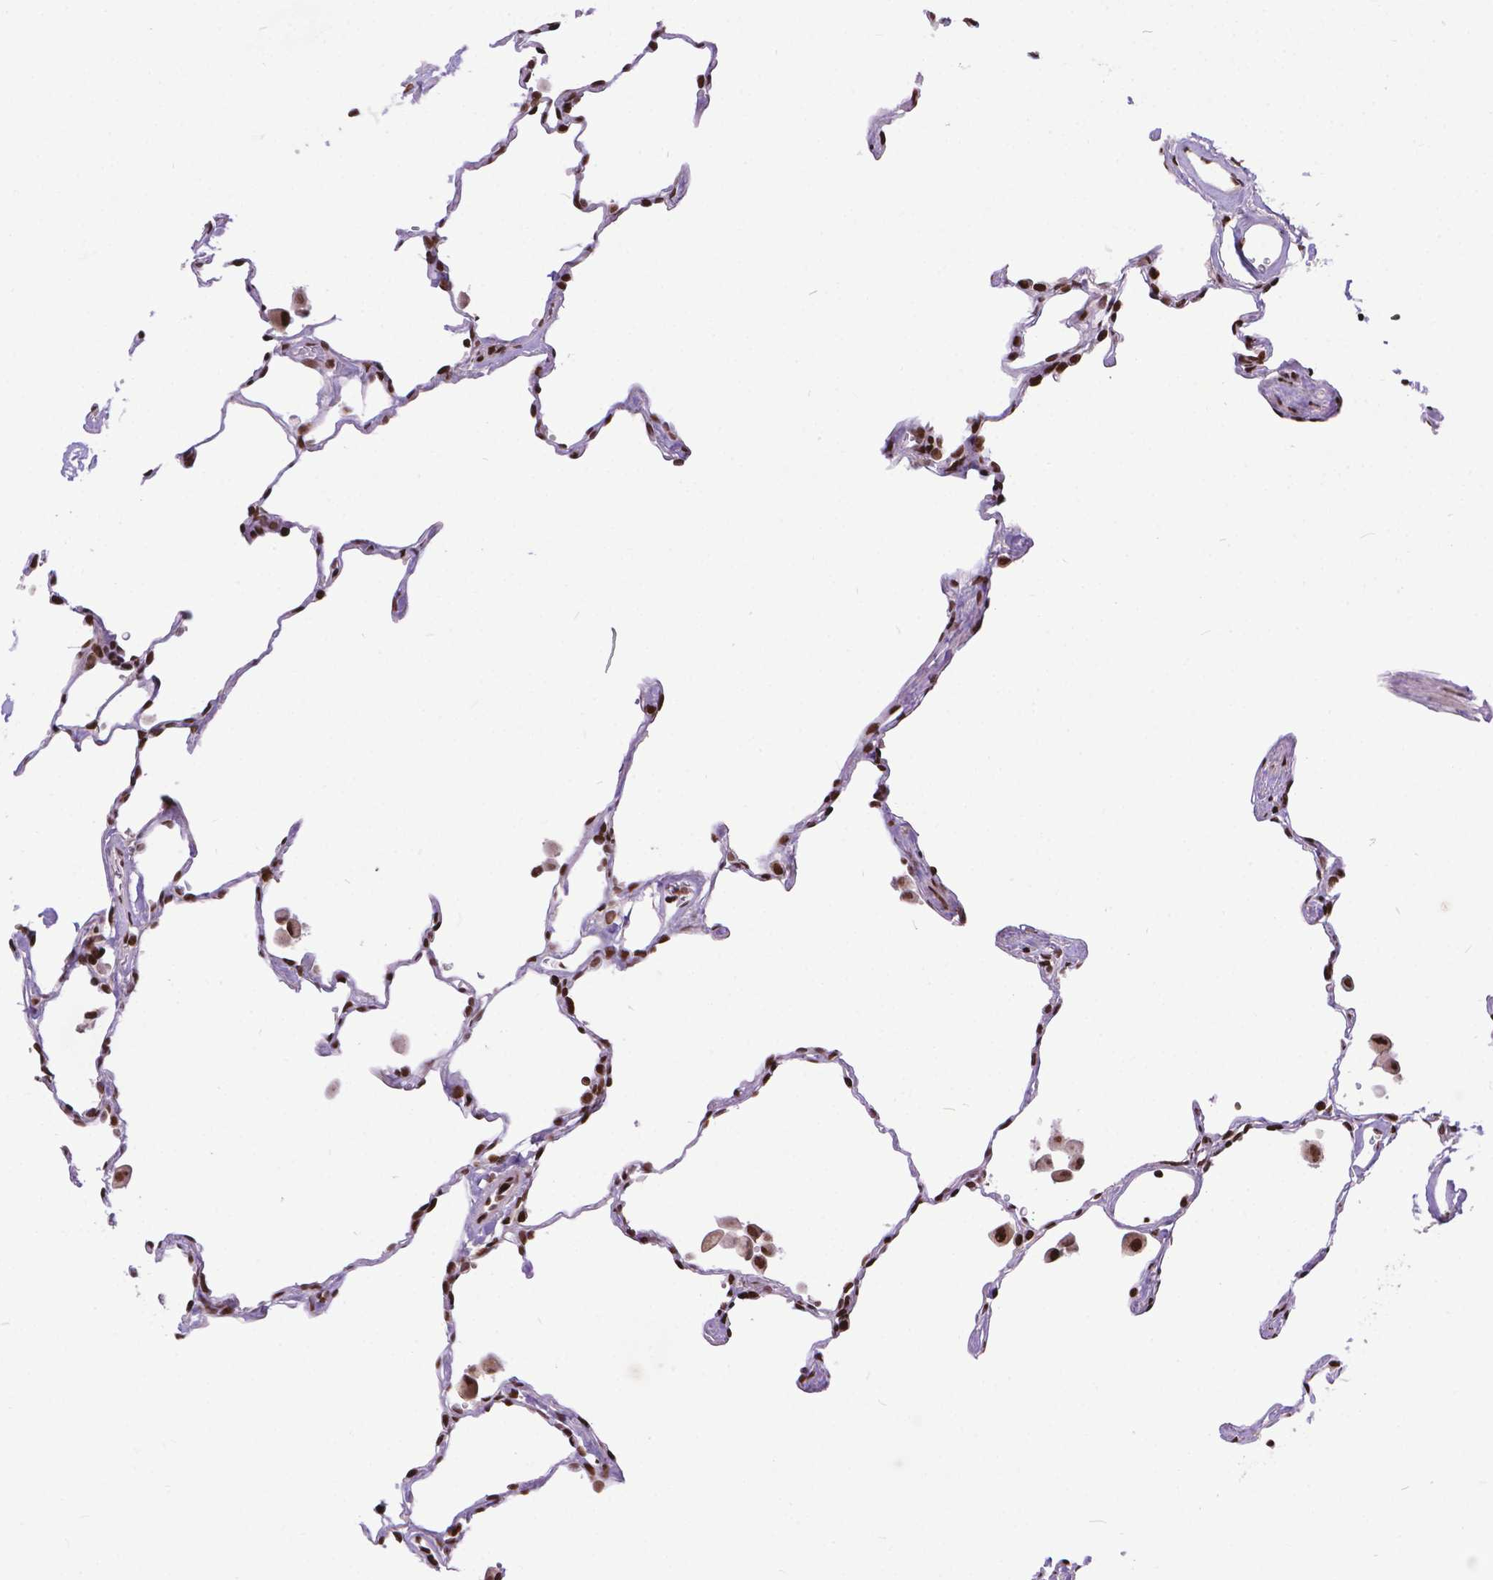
{"staining": {"intensity": "strong", "quantity": ">75%", "location": "nuclear"}, "tissue": "lung", "cell_type": "Alveolar cells", "image_type": "normal", "snomed": [{"axis": "morphology", "description": "Normal tissue, NOS"}, {"axis": "topography", "description": "Lung"}], "caption": "Protein expression analysis of normal lung exhibits strong nuclear expression in approximately >75% of alveolar cells. (brown staining indicates protein expression, while blue staining denotes nuclei).", "gene": "AMER1", "patient": {"sex": "female", "age": 47}}